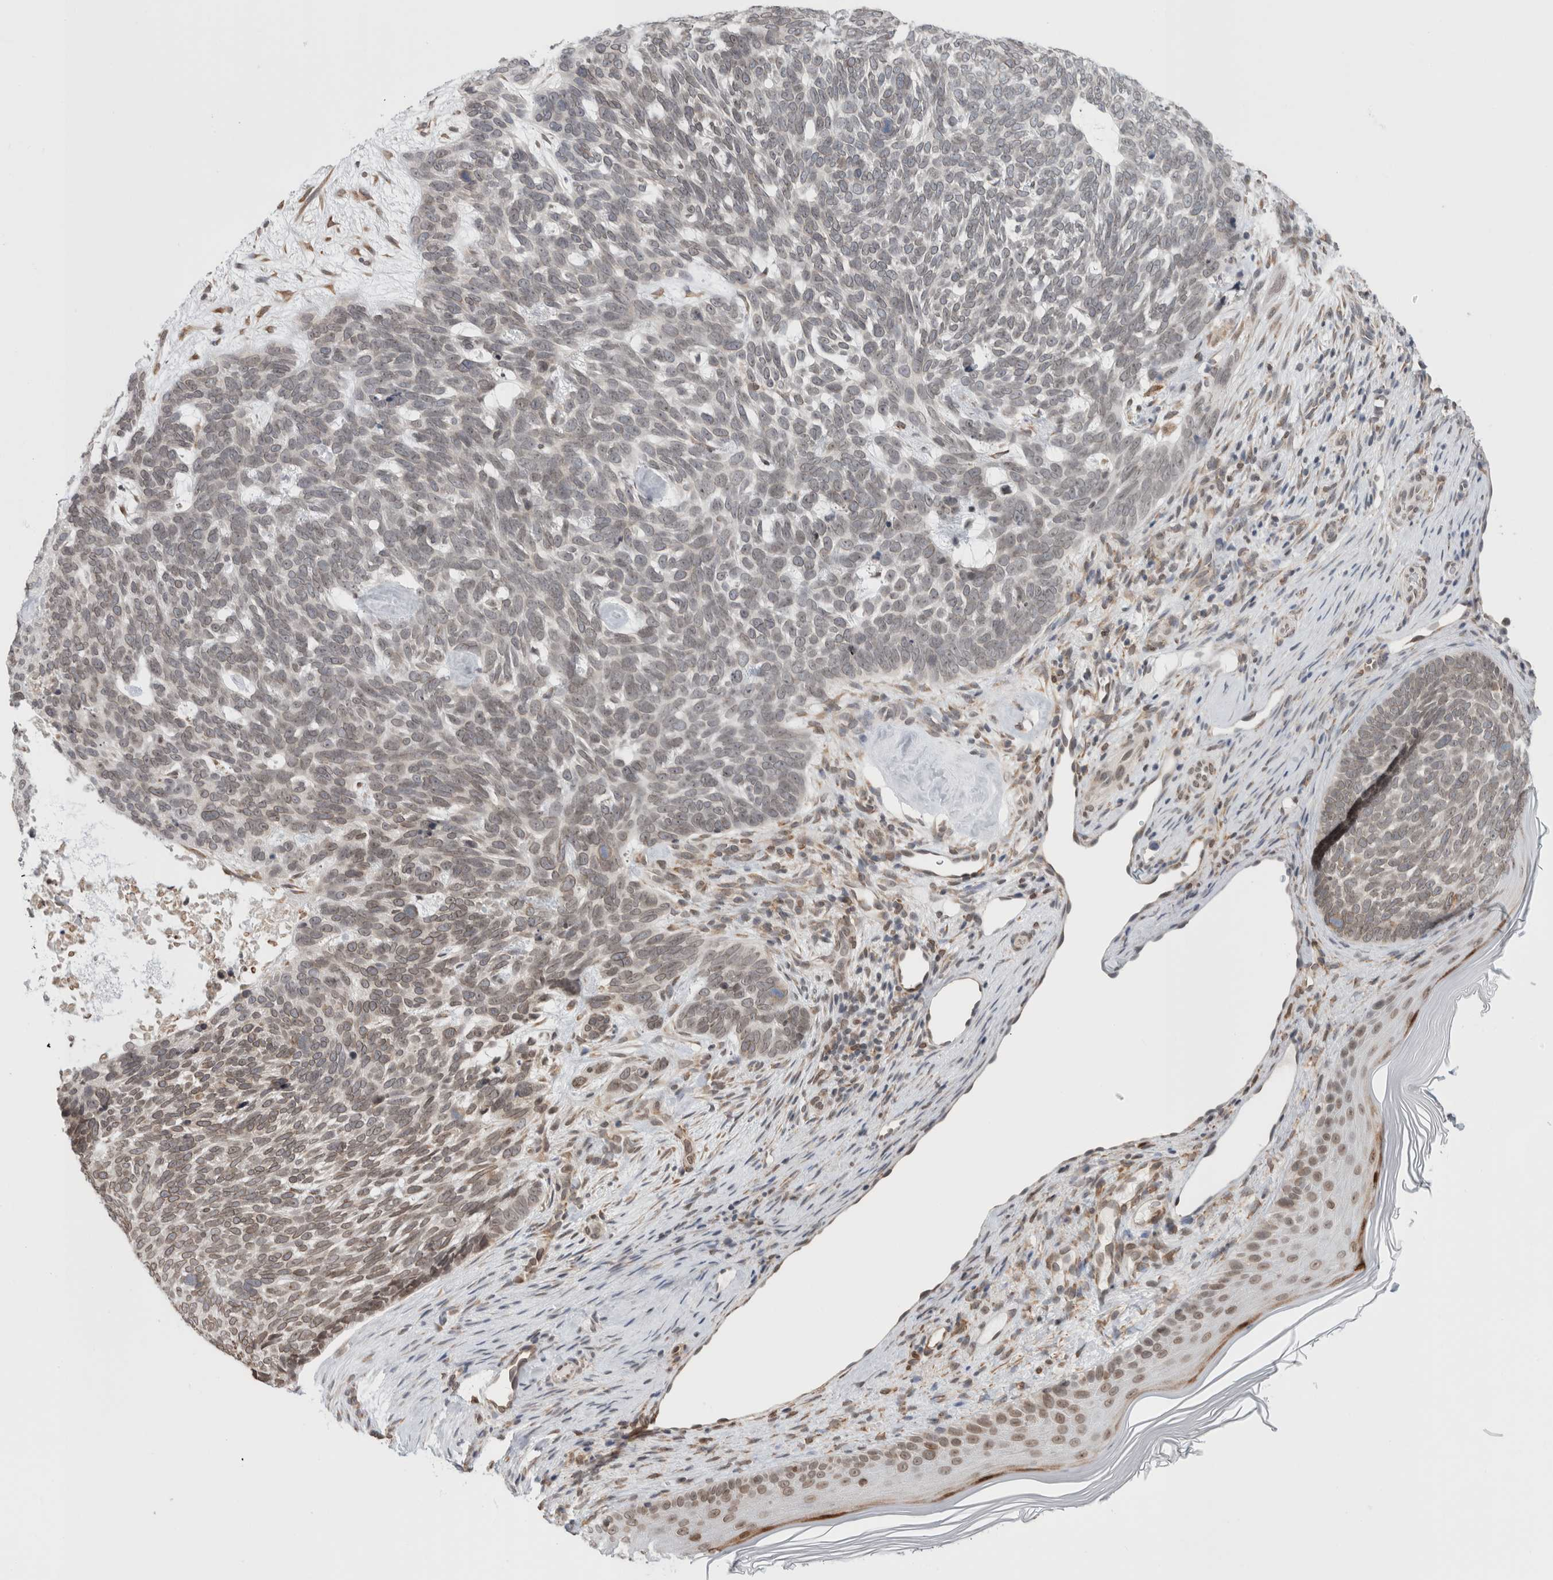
{"staining": {"intensity": "weak", "quantity": "<25%", "location": "cytoplasmic/membranous,nuclear"}, "tissue": "skin cancer", "cell_type": "Tumor cells", "image_type": "cancer", "snomed": [{"axis": "morphology", "description": "Basal cell carcinoma"}, {"axis": "topography", "description": "Skin"}], "caption": "There is no significant expression in tumor cells of skin basal cell carcinoma.", "gene": "RBMX2", "patient": {"sex": "female", "age": 85}}